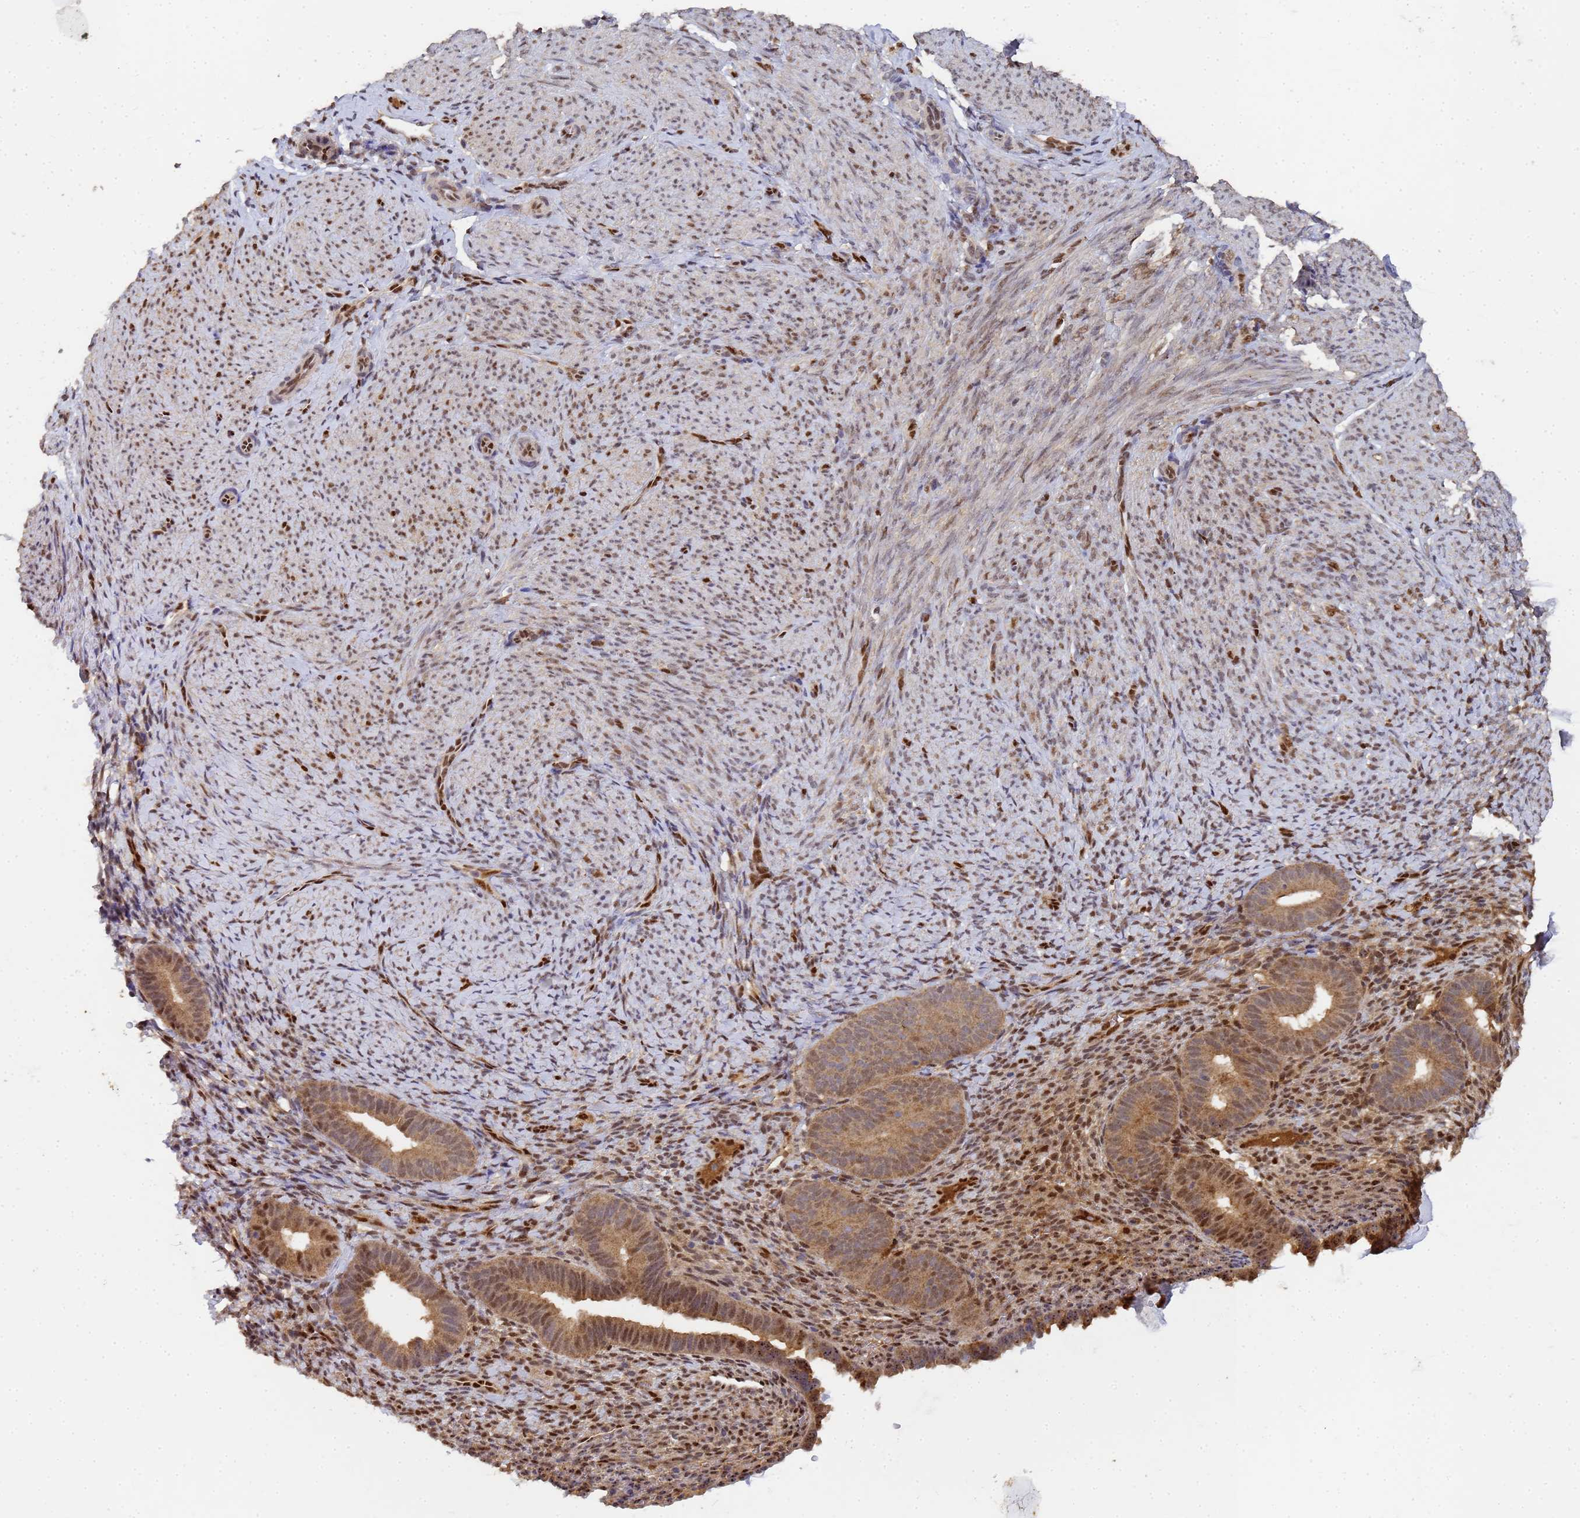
{"staining": {"intensity": "moderate", "quantity": "<25%", "location": "nuclear"}, "tissue": "endometrium", "cell_type": "Cells in endometrial stroma", "image_type": "normal", "snomed": [{"axis": "morphology", "description": "Normal tissue, NOS"}, {"axis": "topography", "description": "Endometrium"}], "caption": "The photomicrograph shows immunohistochemical staining of benign endometrium. There is moderate nuclear expression is present in about <25% of cells in endometrial stroma.", "gene": "SECISBP2", "patient": {"sex": "female", "age": 65}}